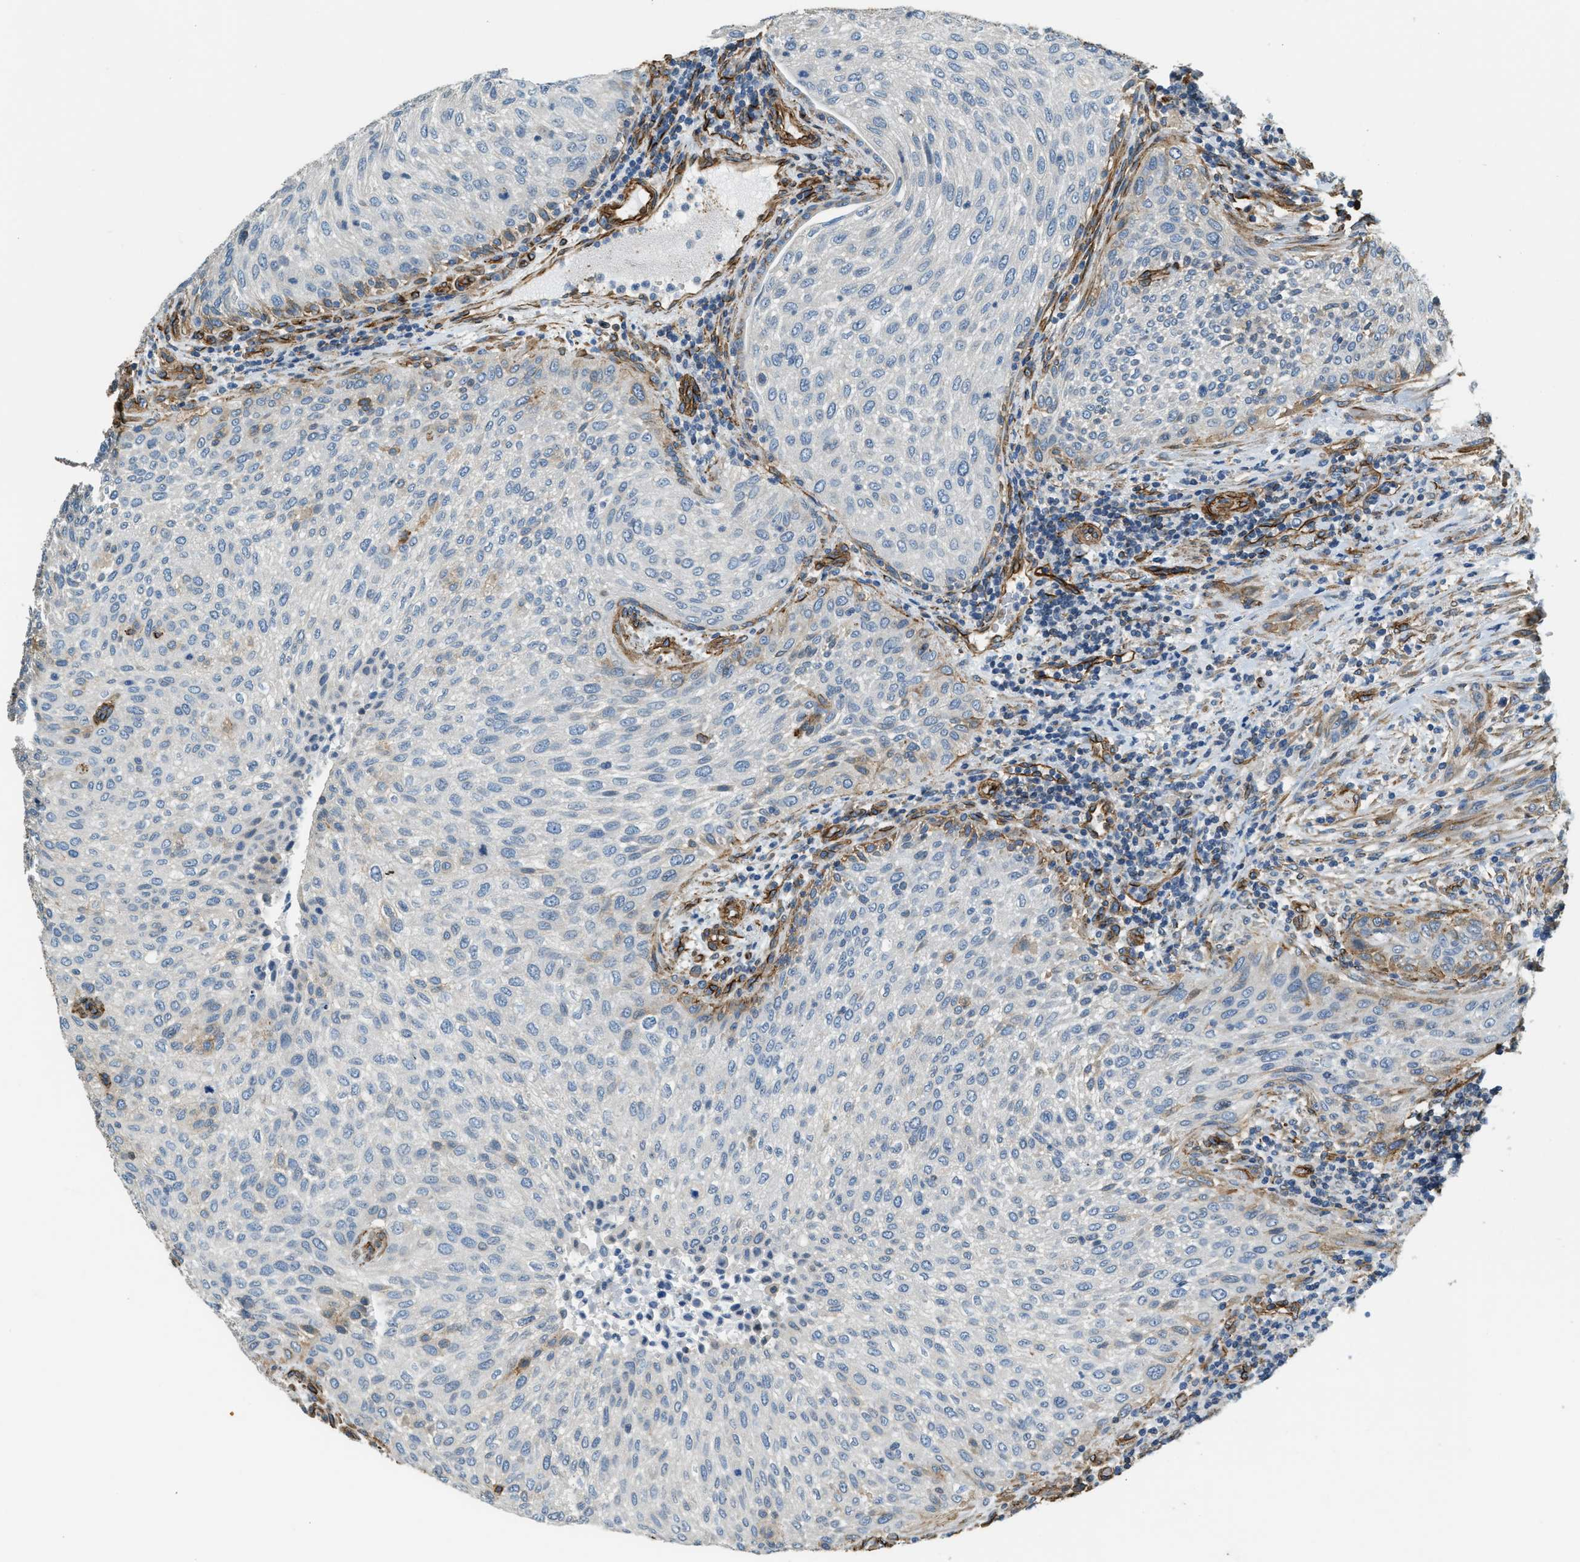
{"staining": {"intensity": "moderate", "quantity": "<25%", "location": "cytoplasmic/membranous"}, "tissue": "urothelial cancer", "cell_type": "Tumor cells", "image_type": "cancer", "snomed": [{"axis": "morphology", "description": "Urothelial carcinoma, Low grade"}, {"axis": "morphology", "description": "Urothelial carcinoma, High grade"}, {"axis": "topography", "description": "Urinary bladder"}], "caption": "IHC micrograph of neoplastic tissue: urothelial cancer stained using IHC reveals low levels of moderate protein expression localized specifically in the cytoplasmic/membranous of tumor cells, appearing as a cytoplasmic/membranous brown color.", "gene": "TMEM43", "patient": {"sex": "male", "age": 35}}